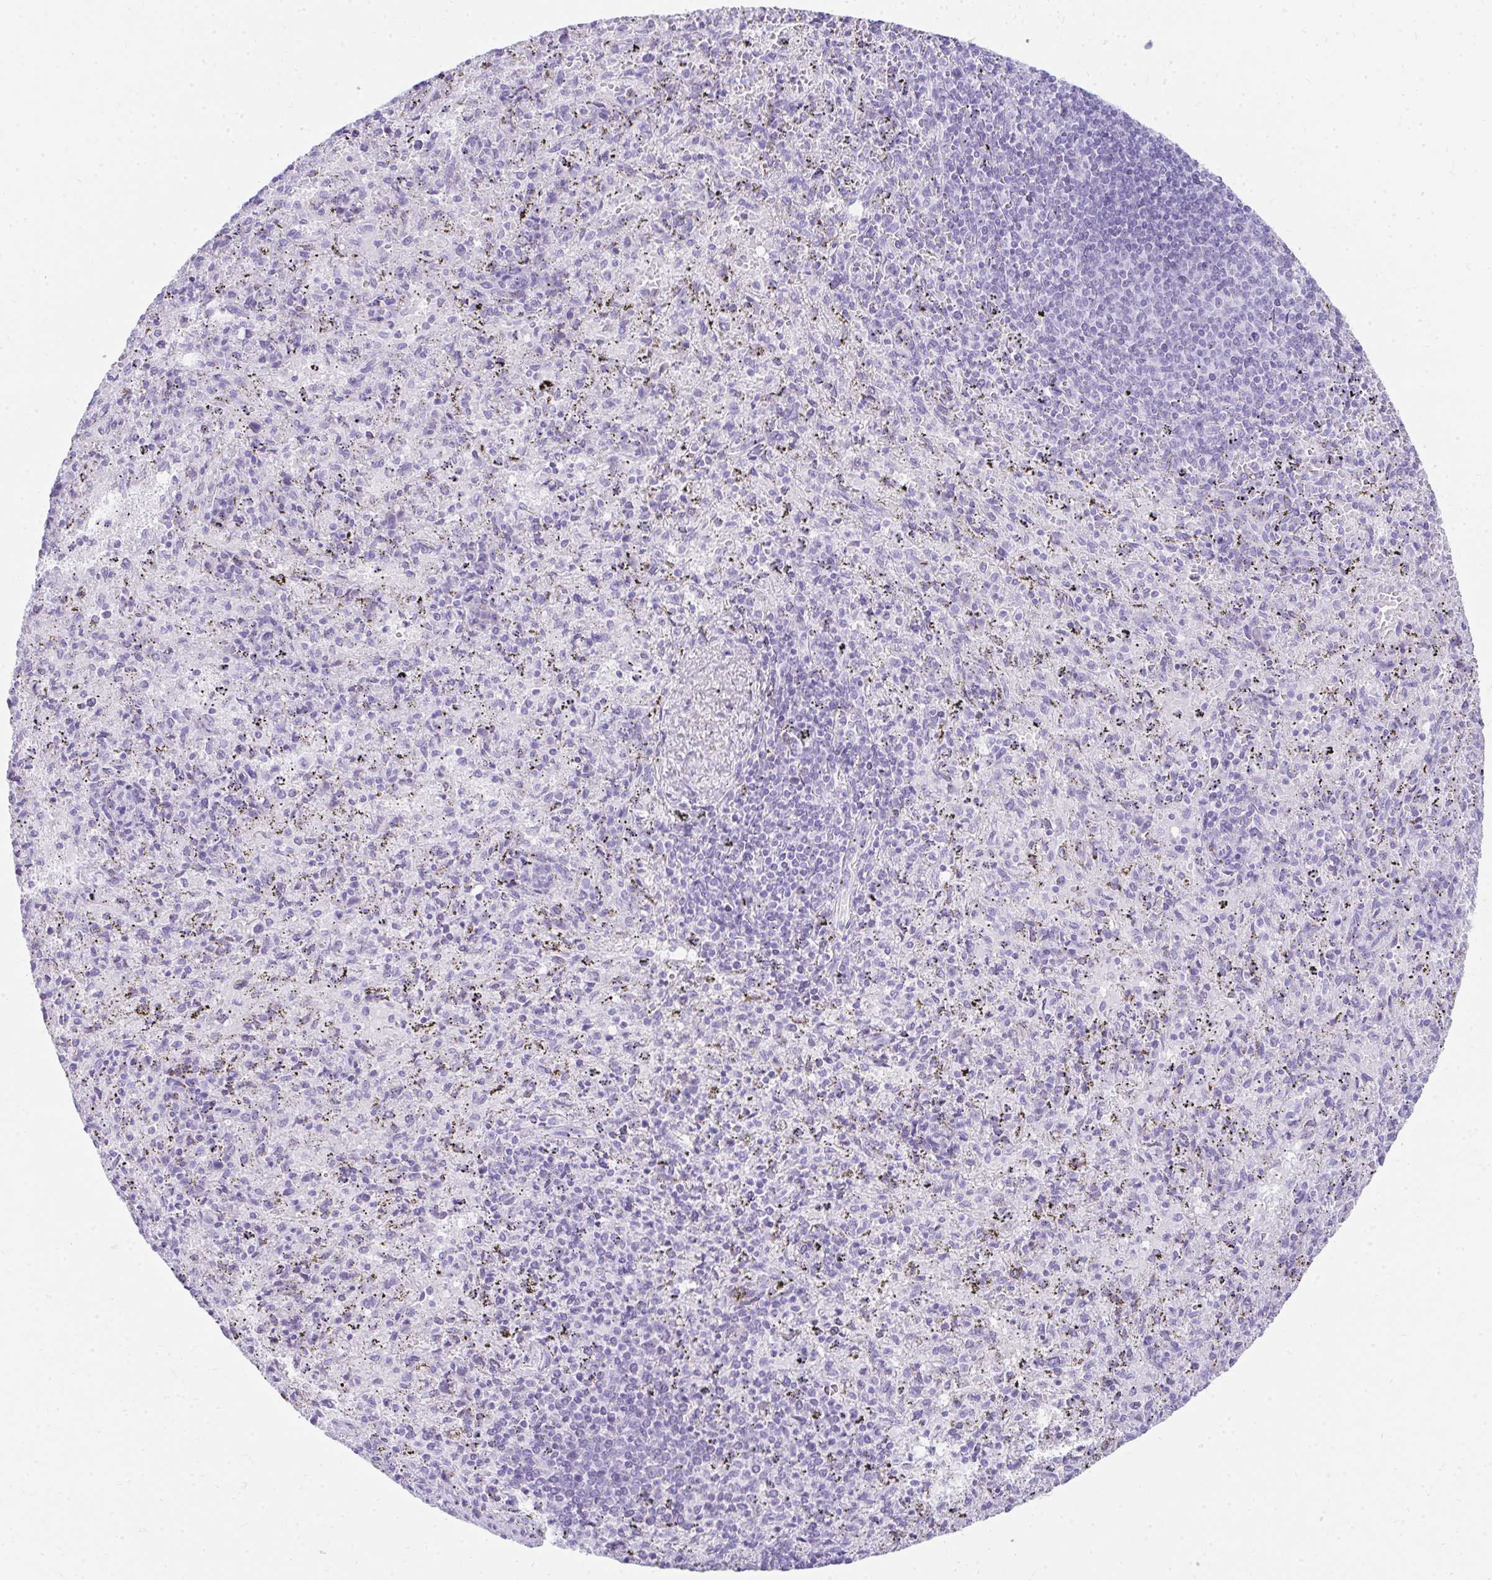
{"staining": {"intensity": "negative", "quantity": "none", "location": "none"}, "tissue": "spleen", "cell_type": "Cells in red pulp", "image_type": "normal", "snomed": [{"axis": "morphology", "description": "Normal tissue, NOS"}, {"axis": "topography", "description": "Spleen"}], "caption": "Cells in red pulp show no significant protein positivity in normal spleen. Nuclei are stained in blue.", "gene": "TNNT1", "patient": {"sex": "male", "age": 57}}